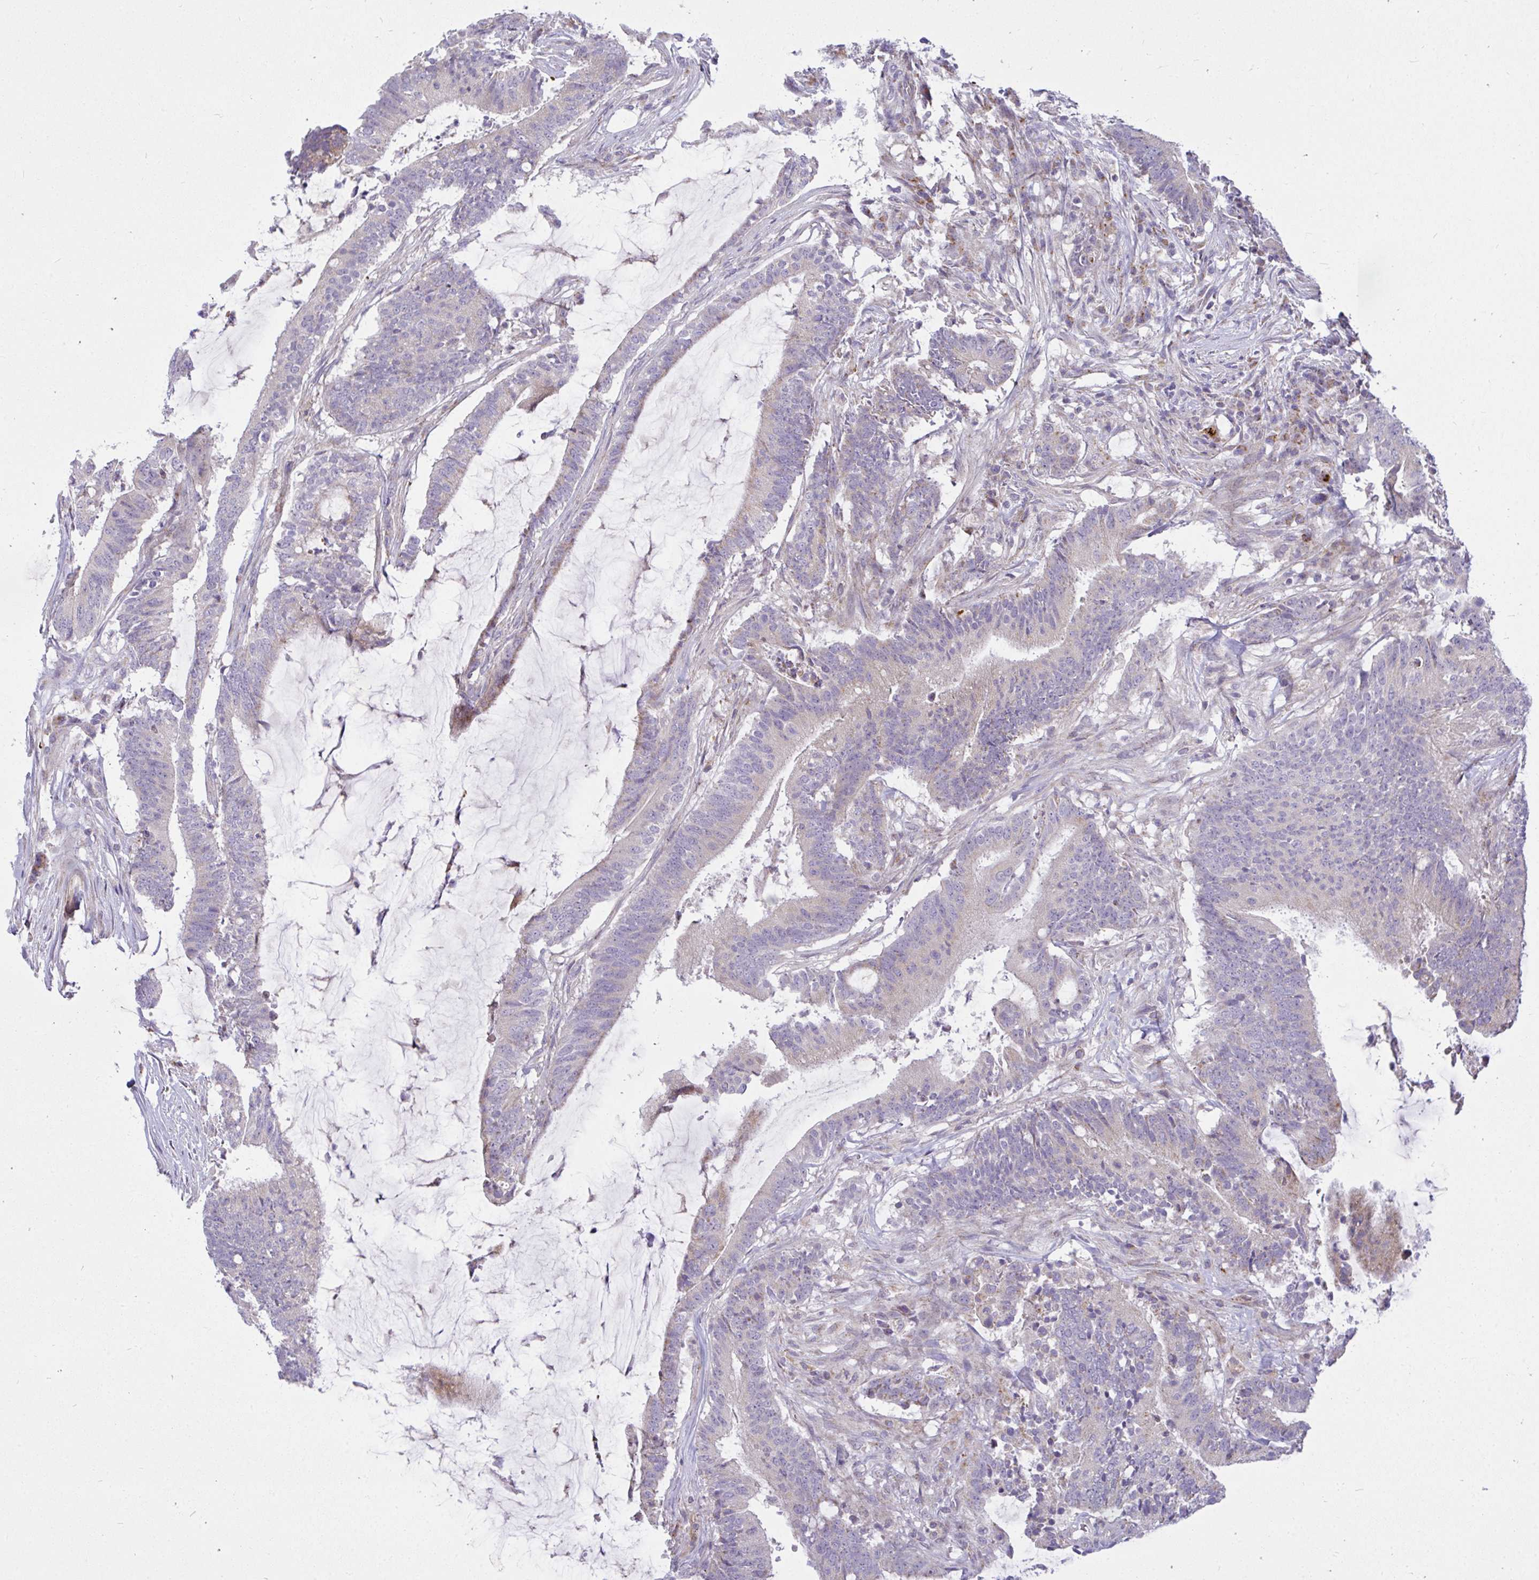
{"staining": {"intensity": "weak", "quantity": "<25%", "location": "cytoplasmic/membranous"}, "tissue": "colorectal cancer", "cell_type": "Tumor cells", "image_type": "cancer", "snomed": [{"axis": "morphology", "description": "Adenocarcinoma, NOS"}, {"axis": "topography", "description": "Colon"}], "caption": "Immunohistochemical staining of human colorectal adenocarcinoma displays no significant expression in tumor cells.", "gene": "SRRM4", "patient": {"sex": "female", "age": 43}}